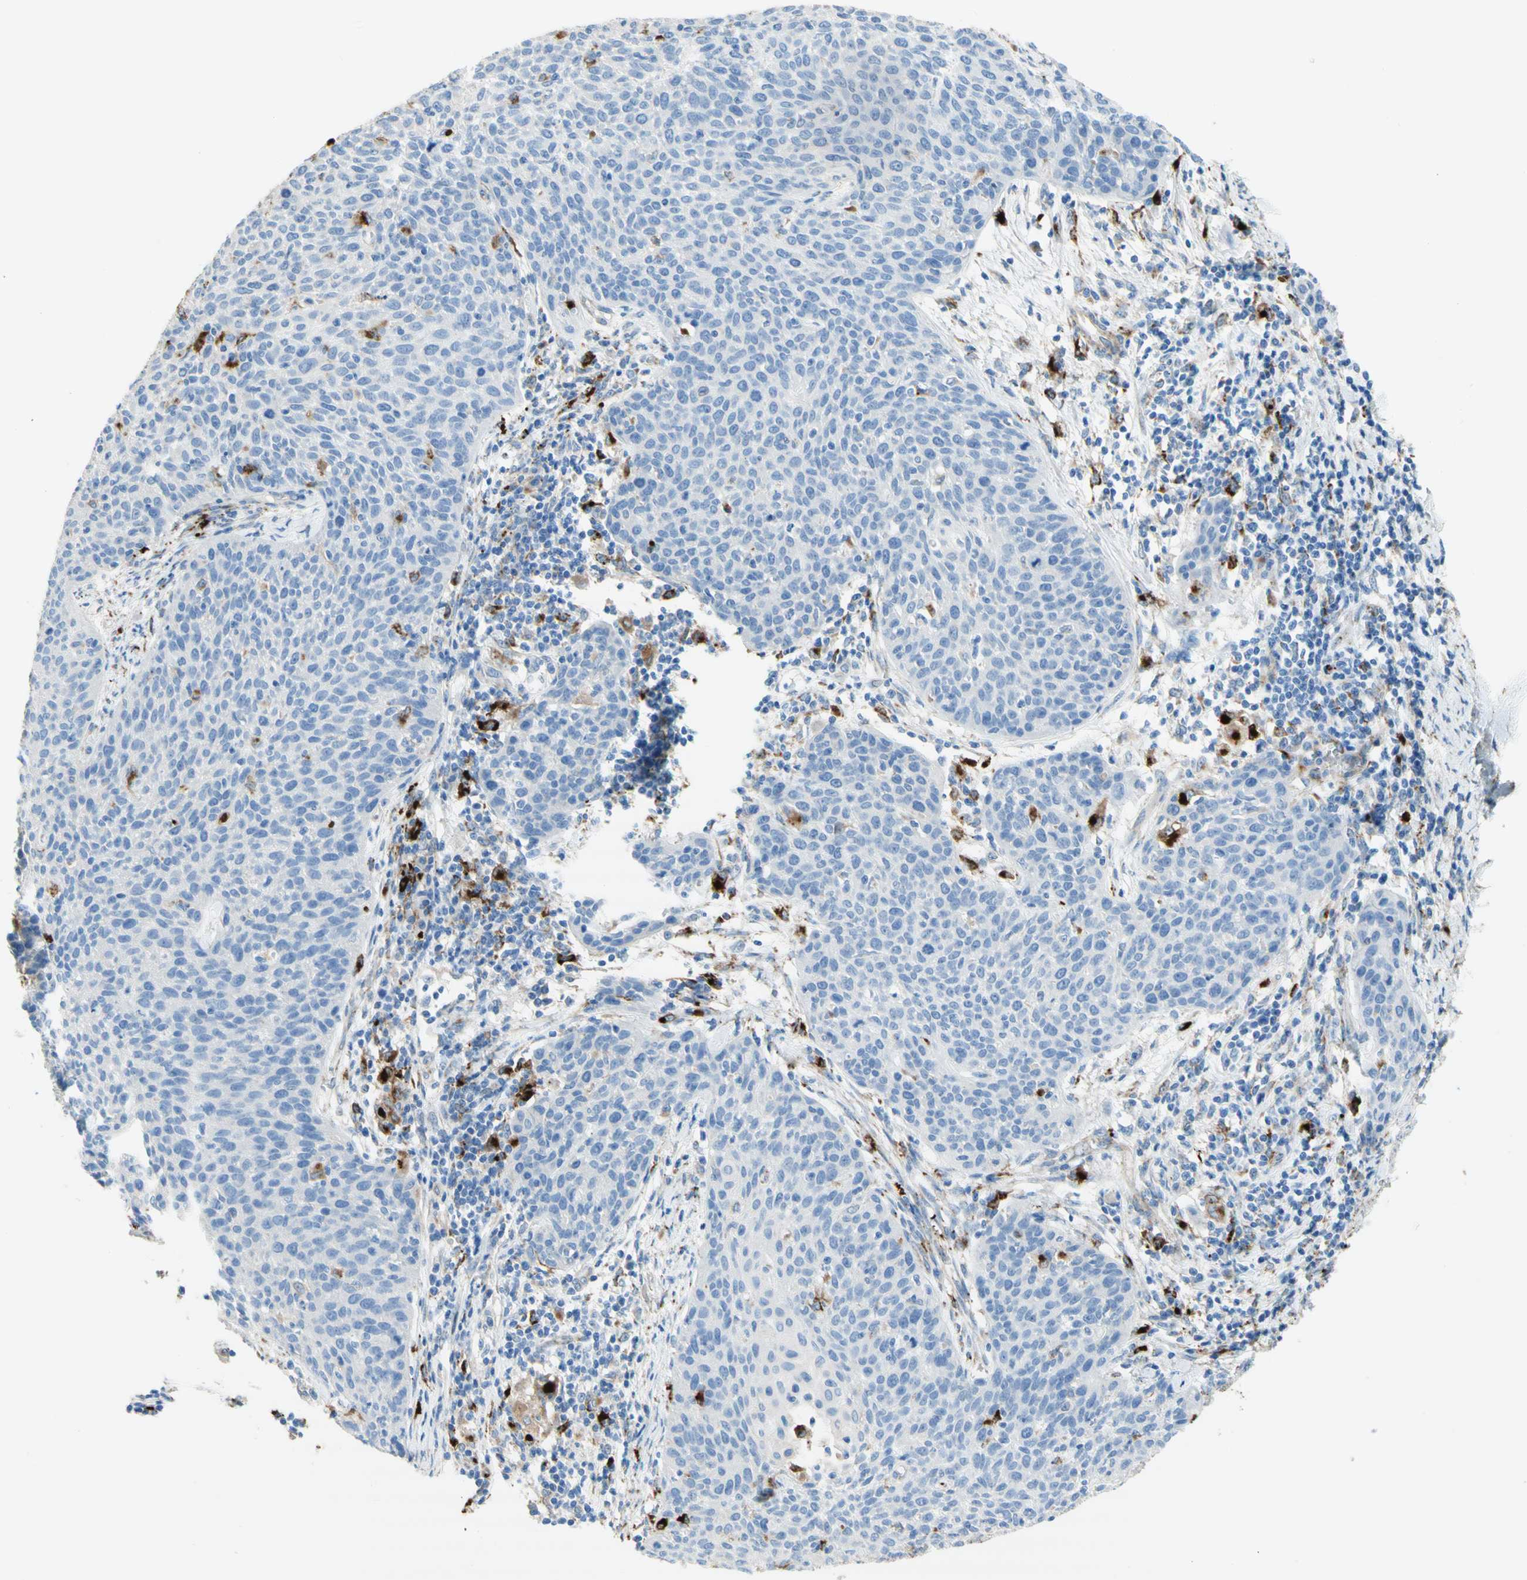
{"staining": {"intensity": "negative", "quantity": "none", "location": "none"}, "tissue": "cervical cancer", "cell_type": "Tumor cells", "image_type": "cancer", "snomed": [{"axis": "morphology", "description": "Squamous cell carcinoma, NOS"}, {"axis": "topography", "description": "Cervix"}], "caption": "This is an immunohistochemistry photomicrograph of human squamous cell carcinoma (cervical). There is no expression in tumor cells.", "gene": "URB2", "patient": {"sex": "female", "age": 38}}